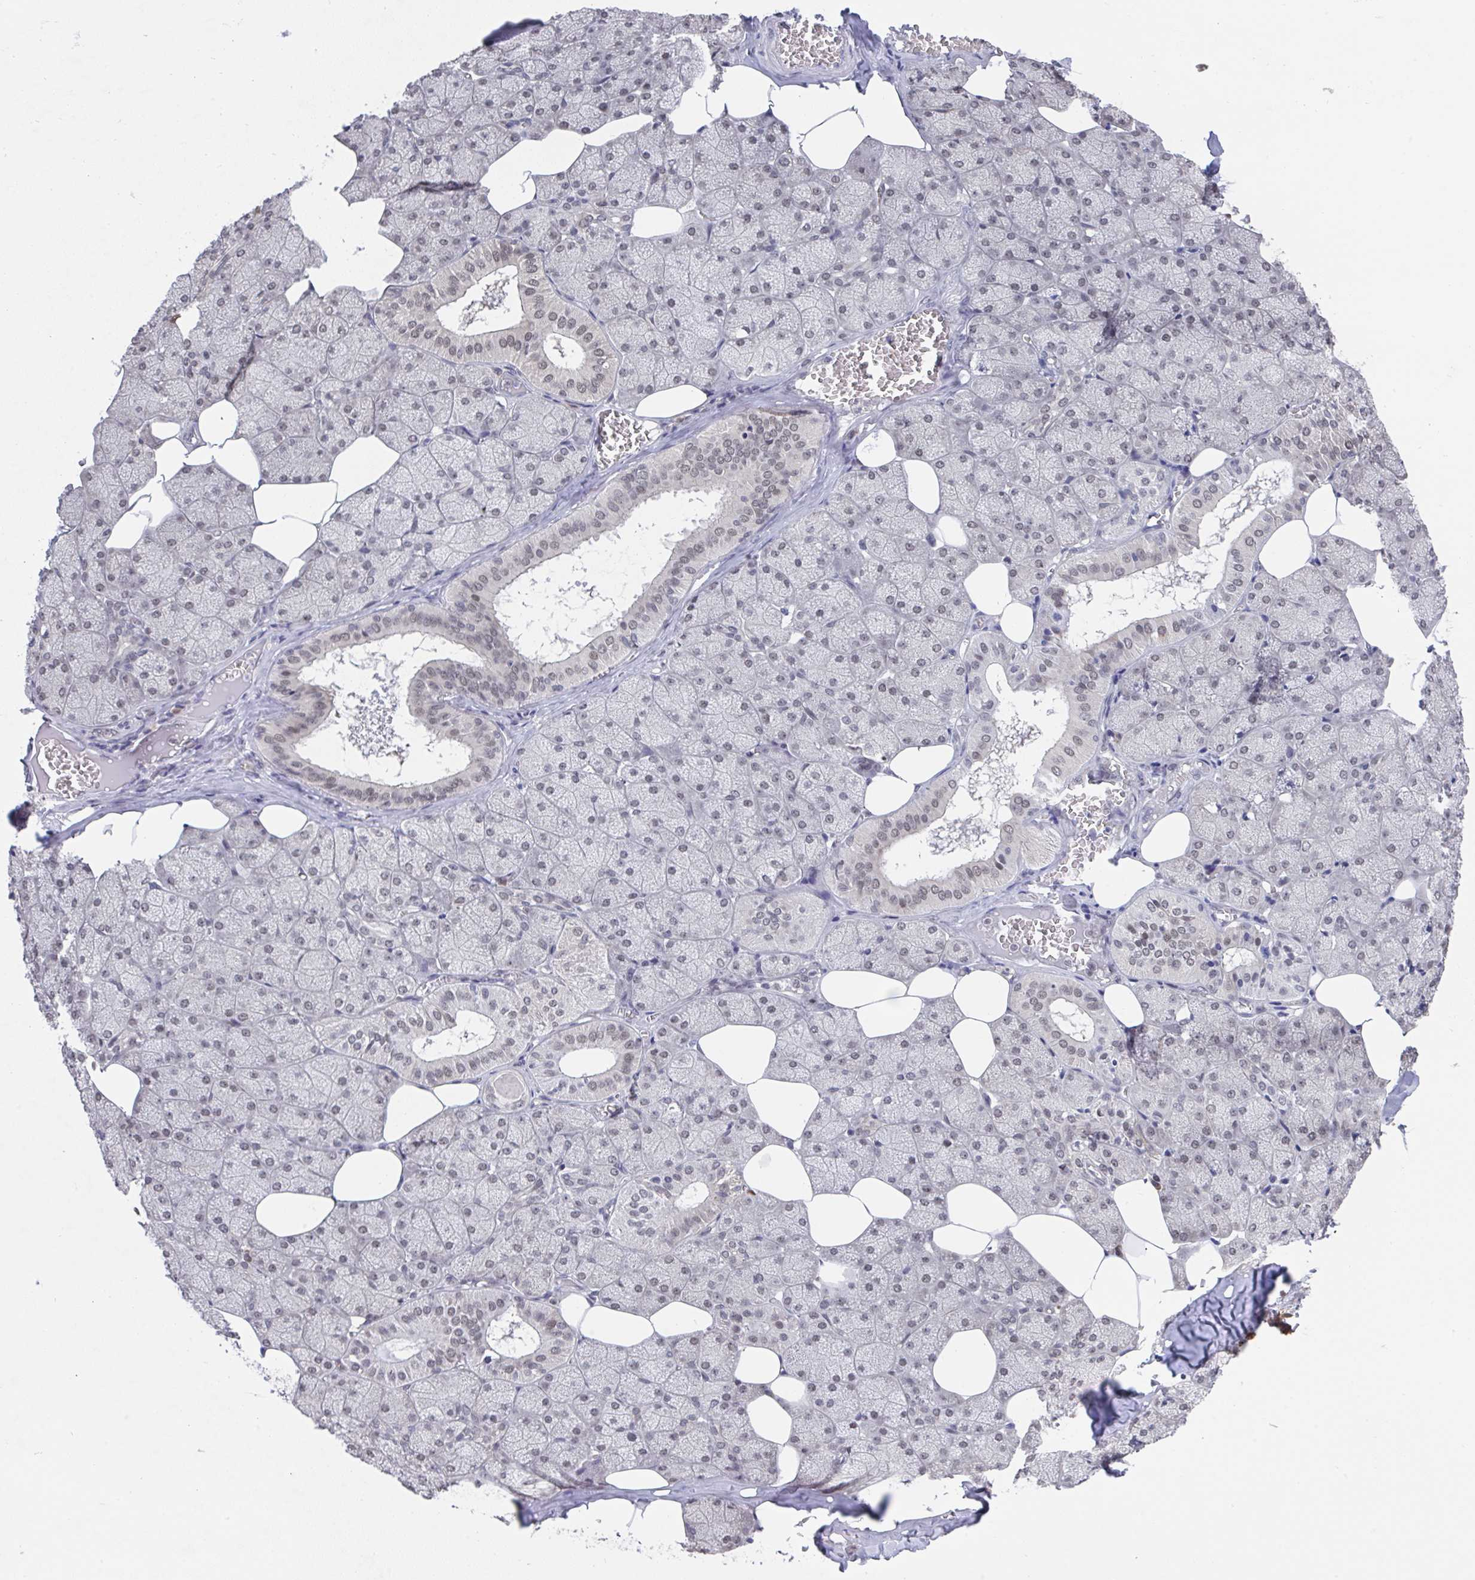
{"staining": {"intensity": "moderate", "quantity": "25%-75%", "location": "nuclear"}, "tissue": "salivary gland", "cell_type": "Glandular cells", "image_type": "normal", "snomed": [{"axis": "morphology", "description": "Normal tissue, NOS"}, {"axis": "topography", "description": "Salivary gland"}, {"axis": "topography", "description": "Peripheral nerve tissue"}], "caption": "A micrograph of human salivary gland stained for a protein reveals moderate nuclear brown staining in glandular cells.", "gene": "JMJD1C", "patient": {"sex": "male", "age": 38}}